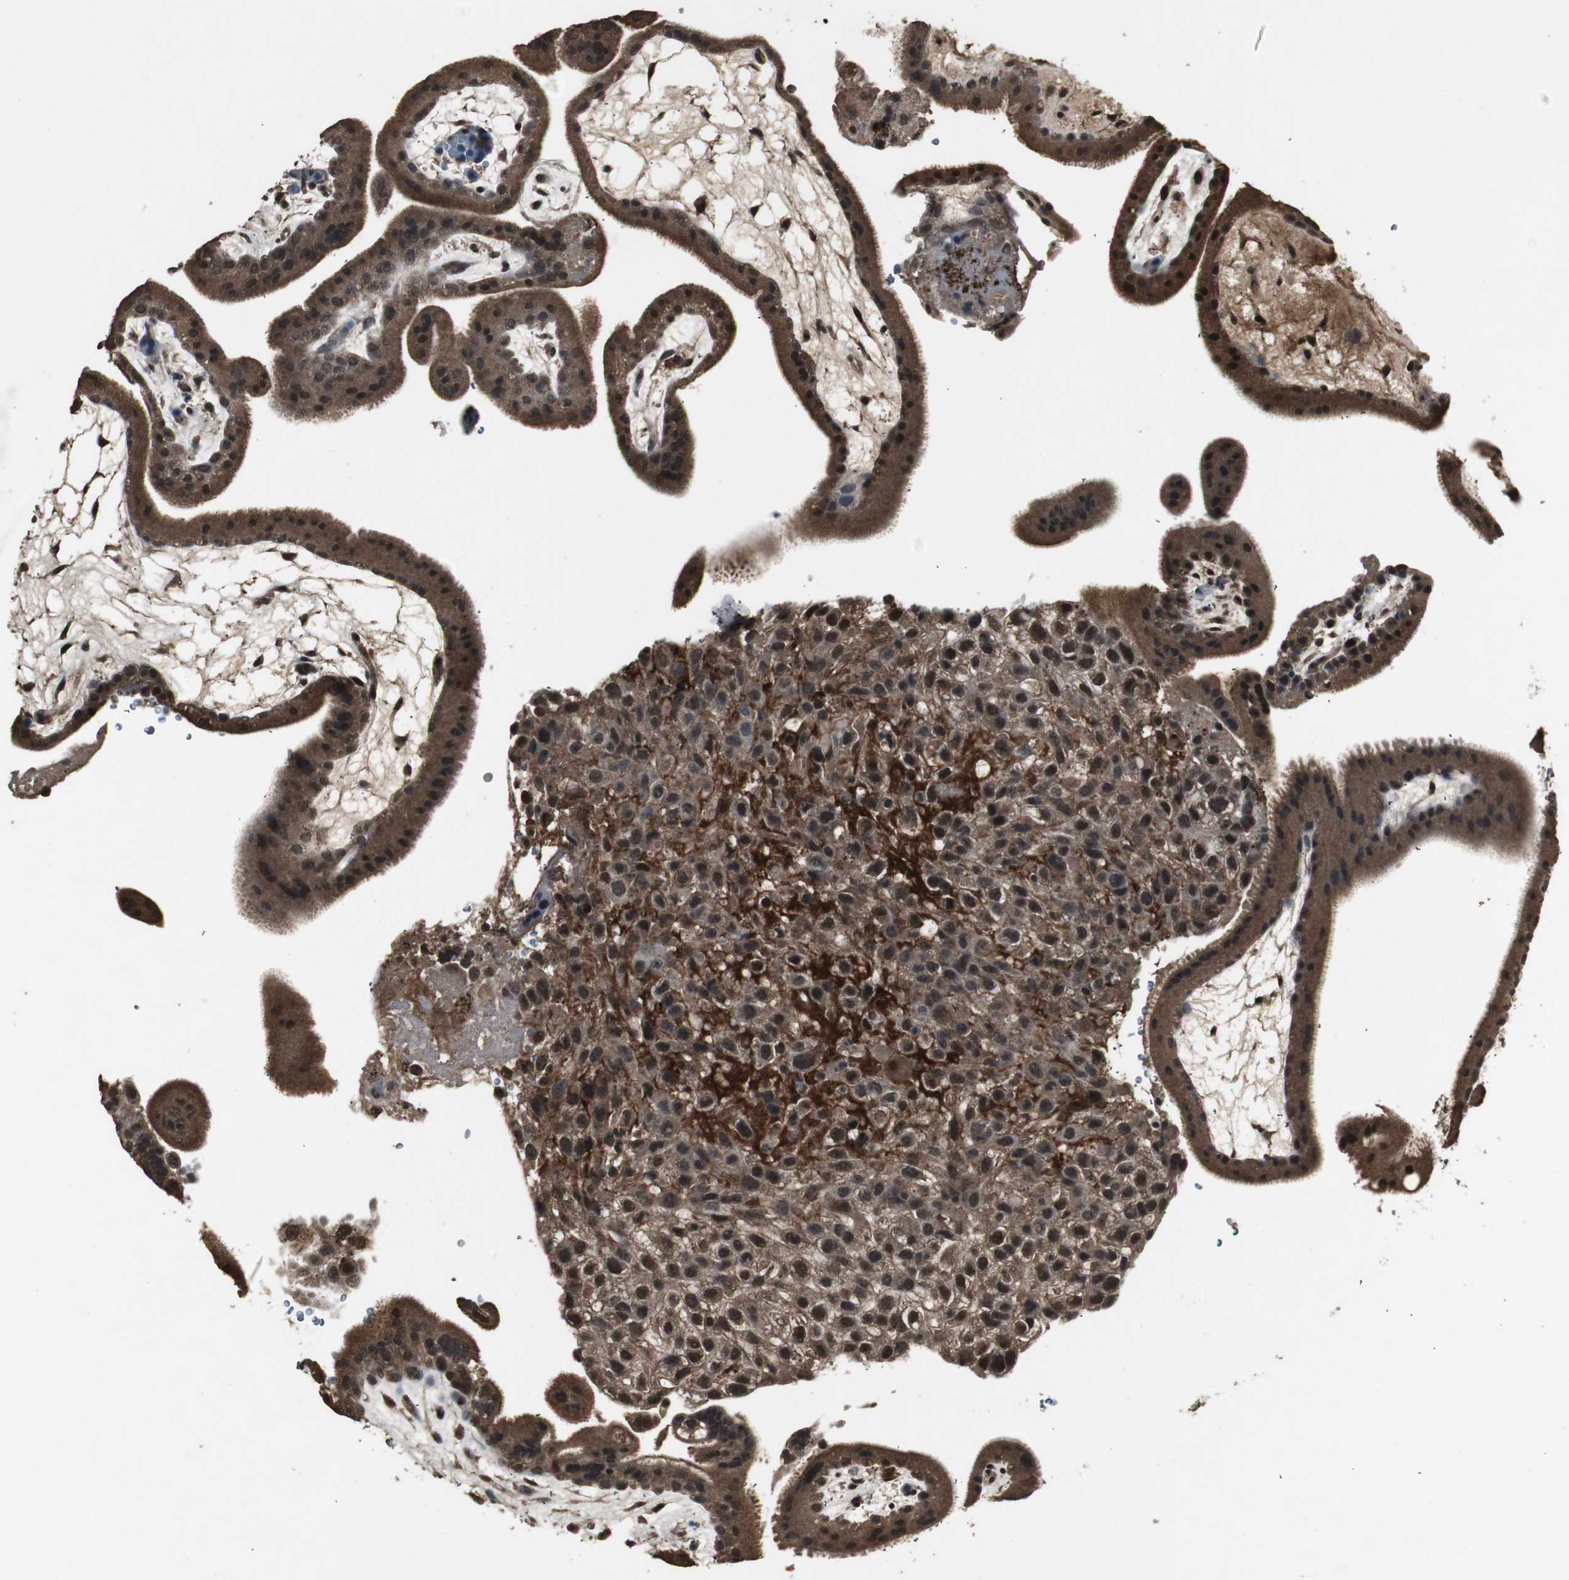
{"staining": {"intensity": "strong", "quantity": ">75%", "location": "cytoplasmic/membranous,nuclear"}, "tissue": "placenta", "cell_type": "Decidual cells", "image_type": "normal", "snomed": [{"axis": "morphology", "description": "Normal tissue, NOS"}, {"axis": "topography", "description": "Placenta"}], "caption": "Protein analysis of unremarkable placenta displays strong cytoplasmic/membranous,nuclear positivity in approximately >75% of decidual cells.", "gene": "EMX1", "patient": {"sex": "female", "age": 19}}